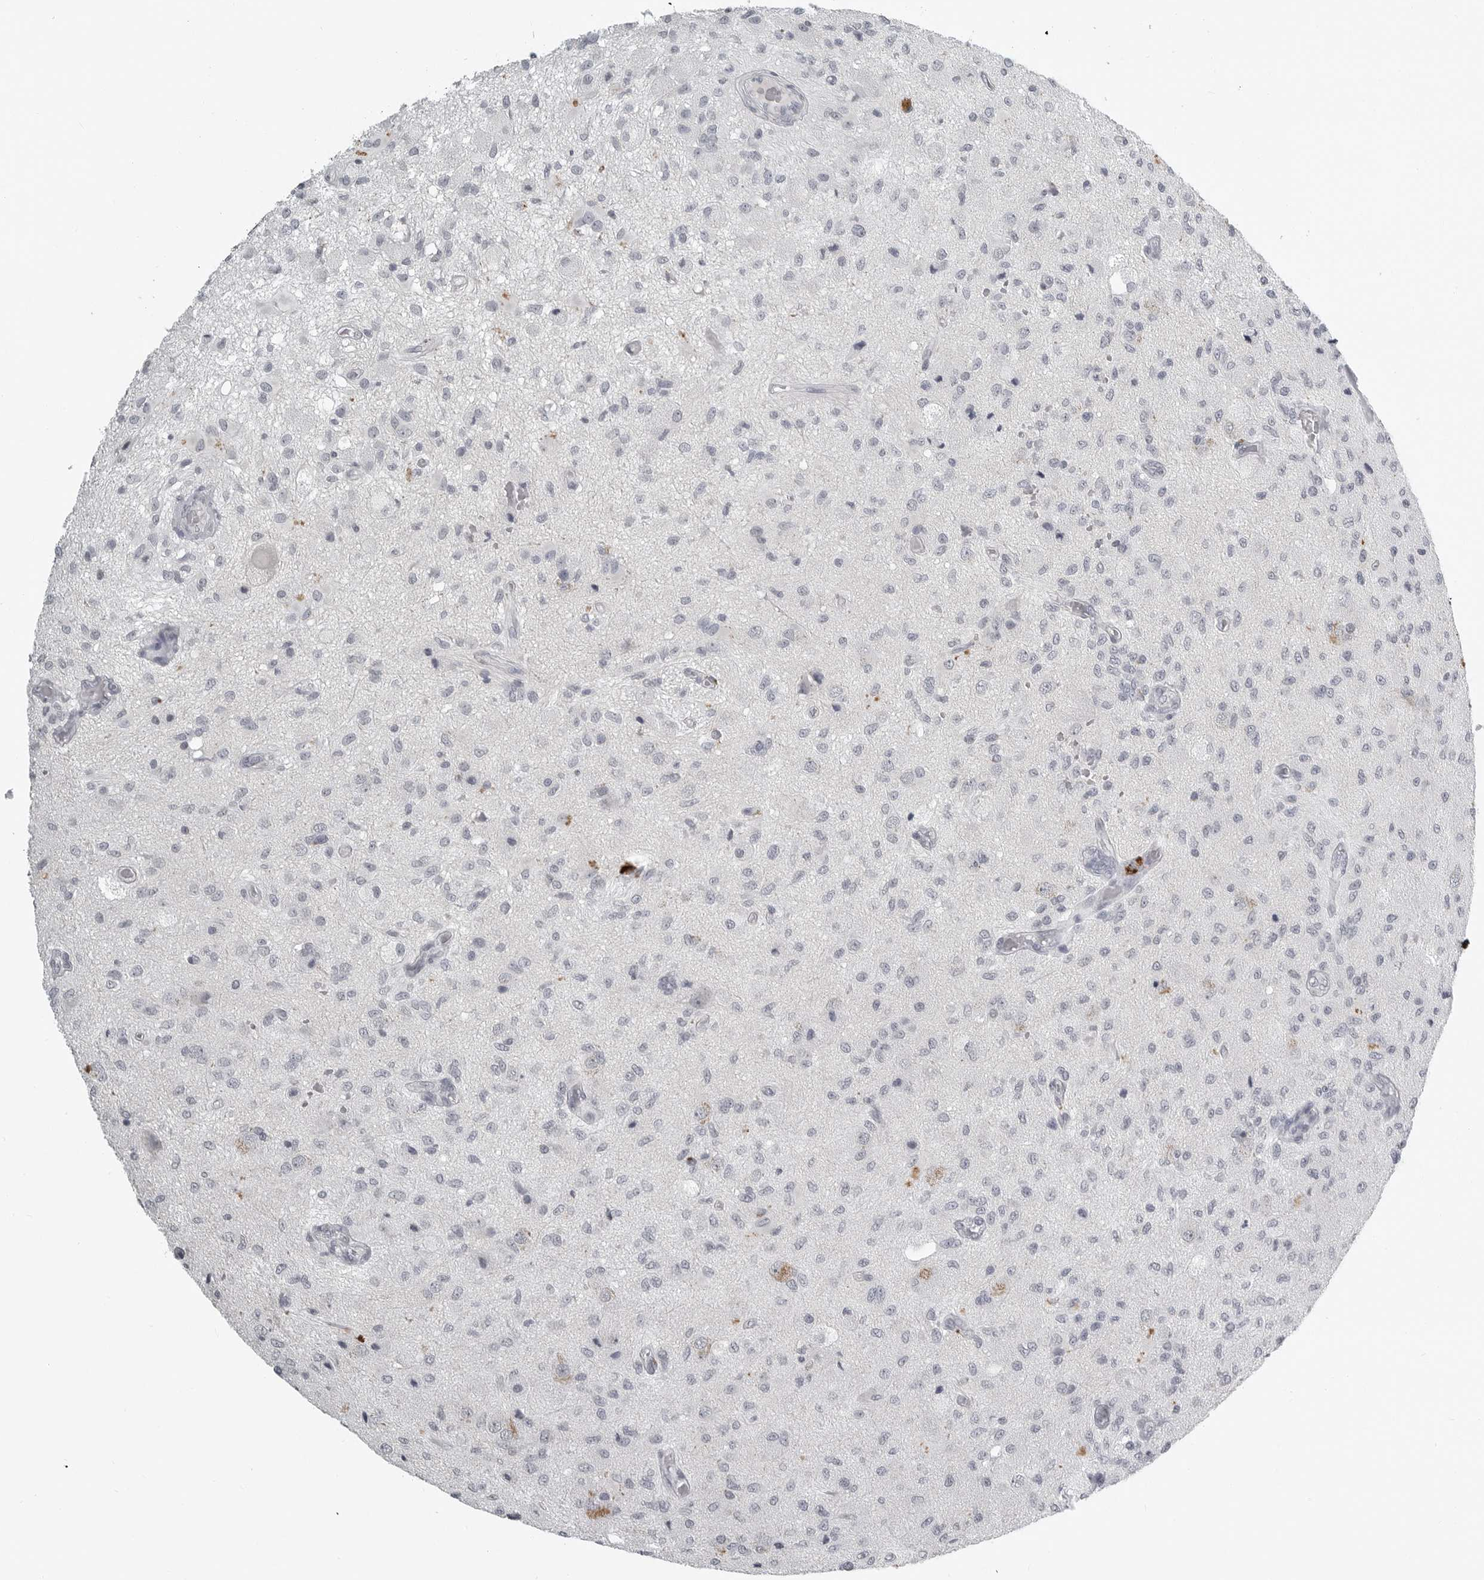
{"staining": {"intensity": "negative", "quantity": "none", "location": "none"}, "tissue": "glioma", "cell_type": "Tumor cells", "image_type": "cancer", "snomed": [{"axis": "morphology", "description": "Normal tissue, NOS"}, {"axis": "morphology", "description": "Glioma, malignant, High grade"}, {"axis": "topography", "description": "Cerebral cortex"}], "caption": "This is a micrograph of immunohistochemistry (IHC) staining of glioma, which shows no positivity in tumor cells. (Brightfield microscopy of DAB (3,3'-diaminobenzidine) immunohistochemistry at high magnification).", "gene": "BPIFA1", "patient": {"sex": "male", "age": 77}}